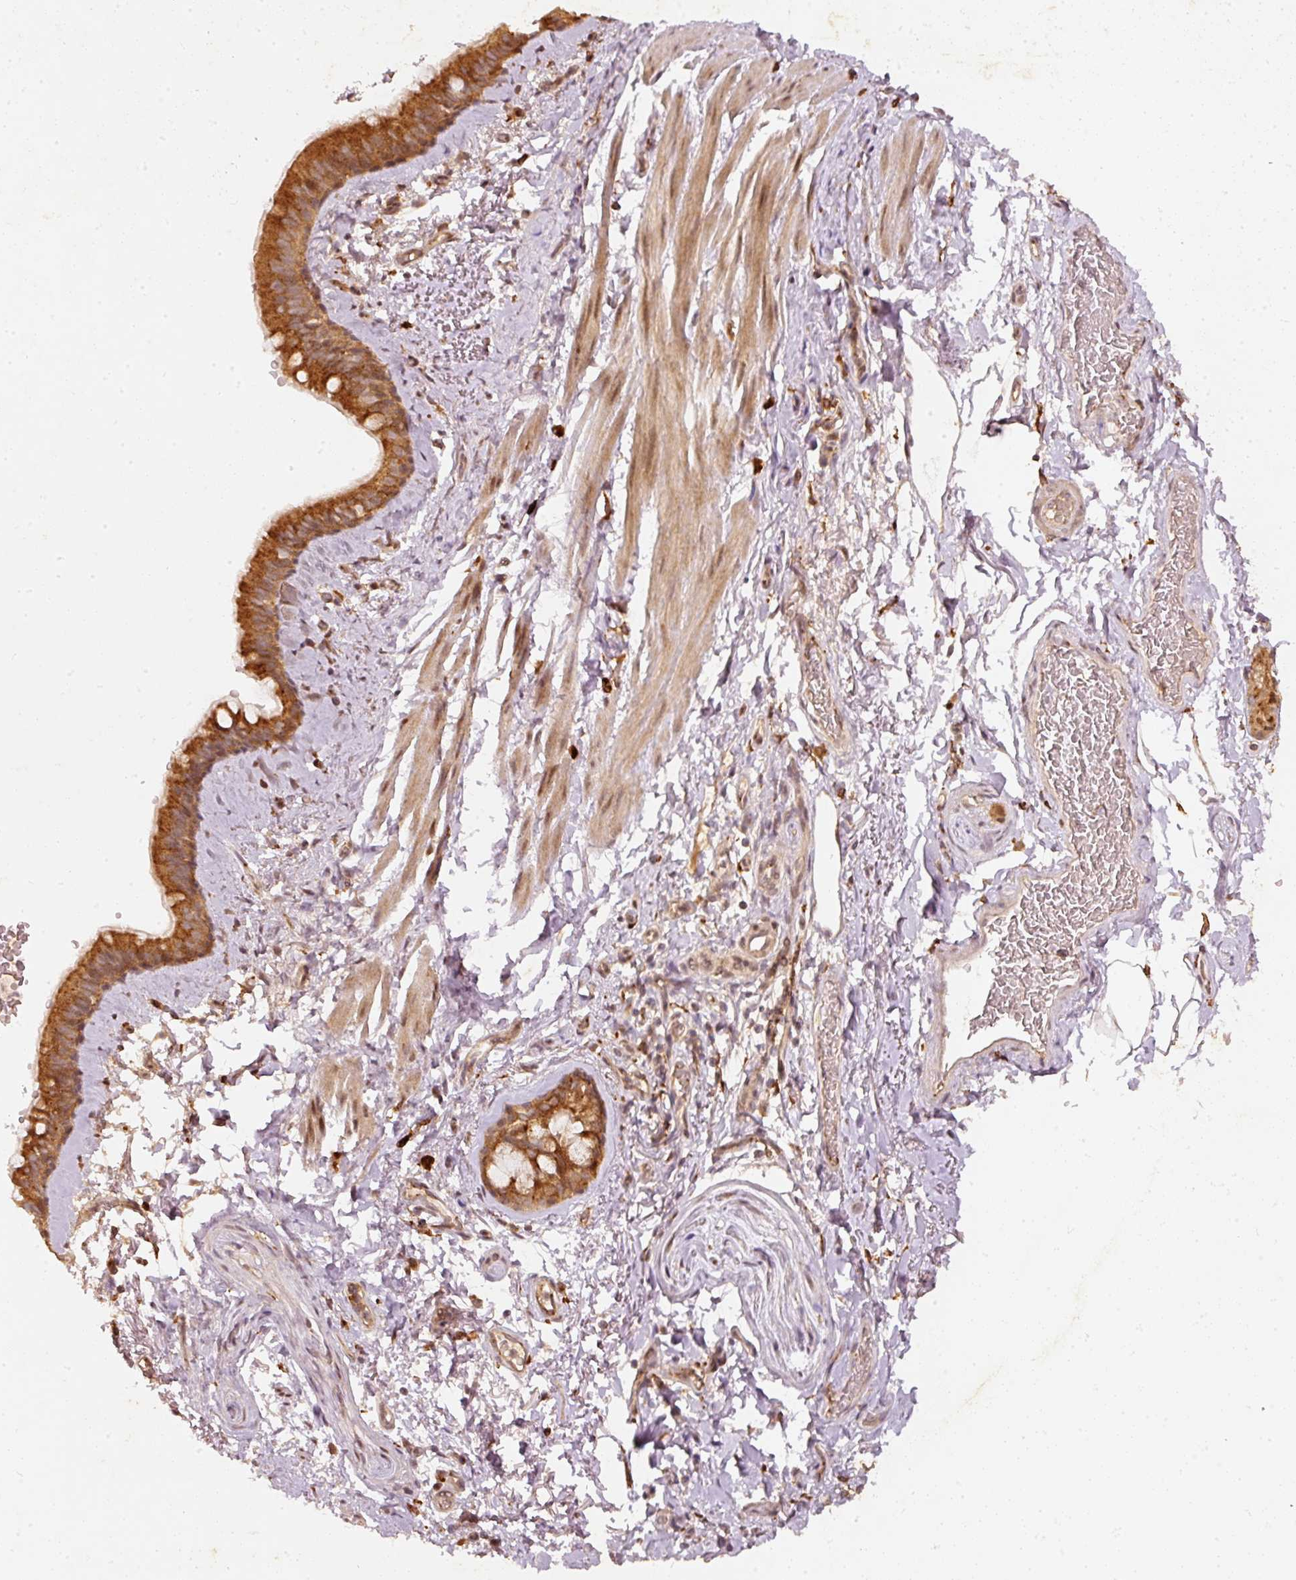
{"staining": {"intensity": "strong", "quantity": ">75%", "location": "cytoplasmic/membranous"}, "tissue": "bronchus", "cell_type": "Respiratory epithelial cells", "image_type": "normal", "snomed": [{"axis": "morphology", "description": "Normal tissue, NOS"}, {"axis": "topography", "description": "Bronchus"}], "caption": "Strong cytoplasmic/membranous staining is seen in approximately >75% of respiratory epithelial cells in benign bronchus. (DAB (3,3'-diaminobenzidine) = brown stain, brightfield microscopy at high magnification).", "gene": "ZNF580", "patient": {"sex": "male", "age": 67}}